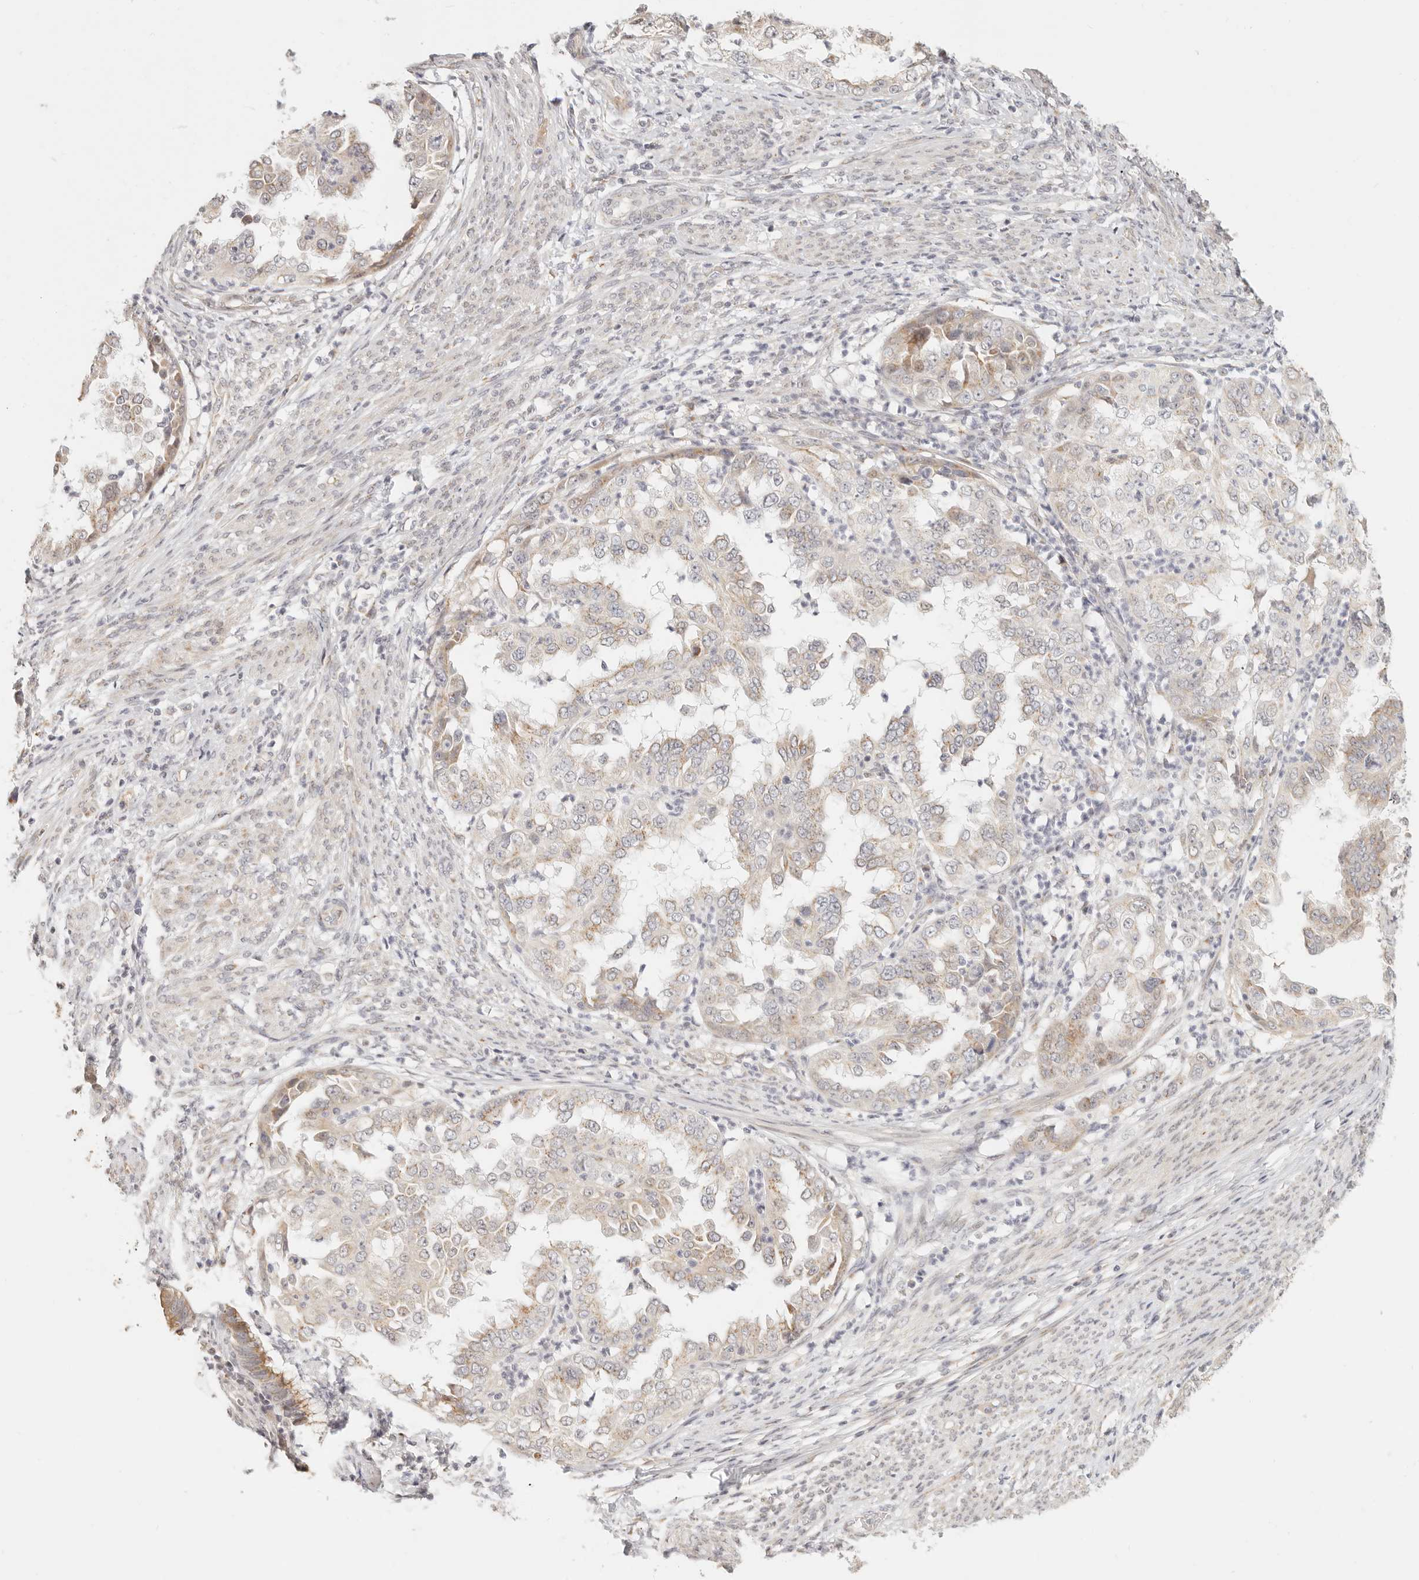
{"staining": {"intensity": "weak", "quantity": "25%-75%", "location": "cytoplasmic/membranous"}, "tissue": "endometrial cancer", "cell_type": "Tumor cells", "image_type": "cancer", "snomed": [{"axis": "morphology", "description": "Adenocarcinoma, NOS"}, {"axis": "topography", "description": "Endometrium"}], "caption": "IHC of endometrial cancer displays low levels of weak cytoplasmic/membranous expression in about 25%-75% of tumor cells. (IHC, brightfield microscopy, high magnification).", "gene": "FAM20B", "patient": {"sex": "female", "age": 85}}